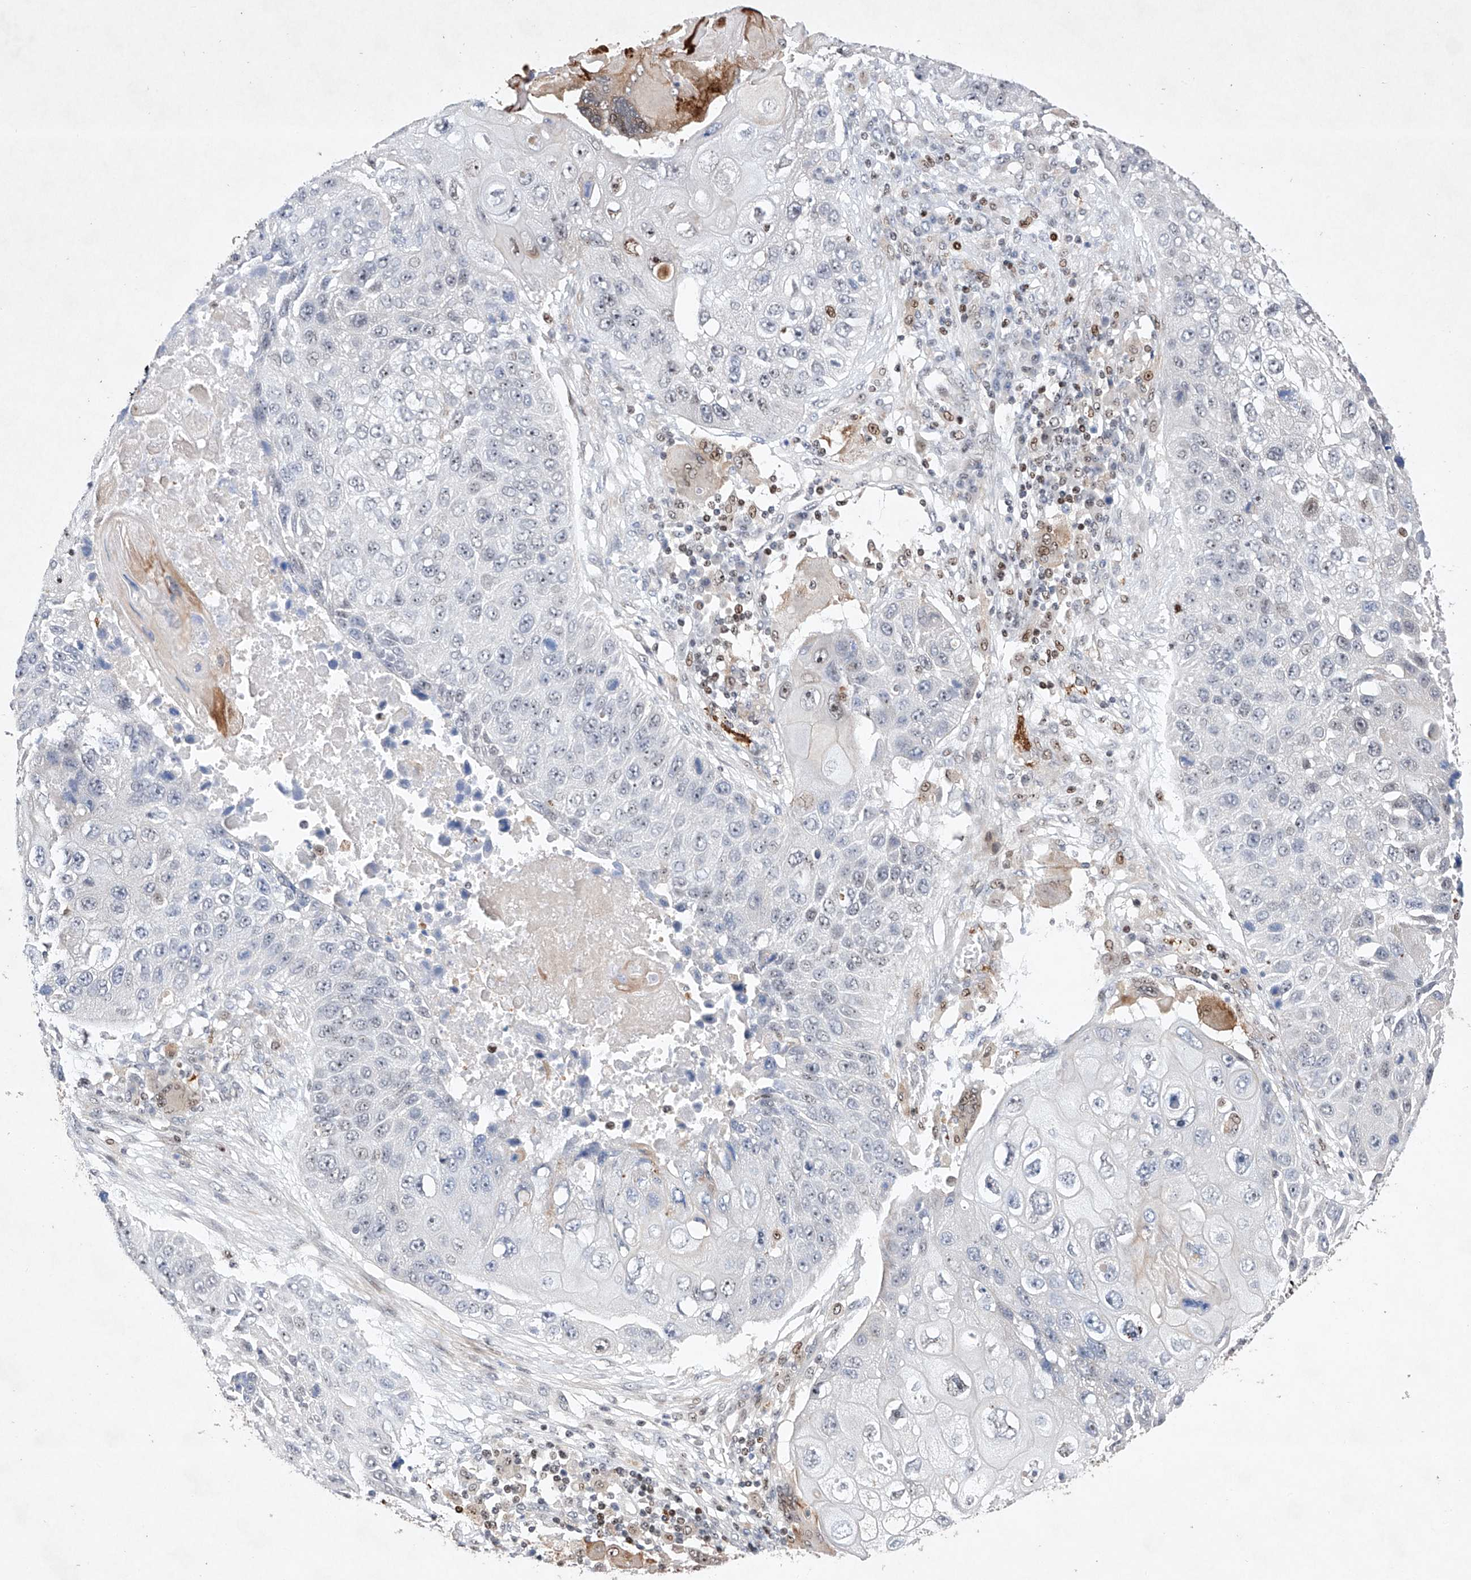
{"staining": {"intensity": "negative", "quantity": "none", "location": "none"}, "tissue": "lung cancer", "cell_type": "Tumor cells", "image_type": "cancer", "snomed": [{"axis": "morphology", "description": "Squamous cell carcinoma, NOS"}, {"axis": "topography", "description": "Lung"}], "caption": "IHC of squamous cell carcinoma (lung) reveals no staining in tumor cells.", "gene": "AFG1L", "patient": {"sex": "male", "age": 61}}